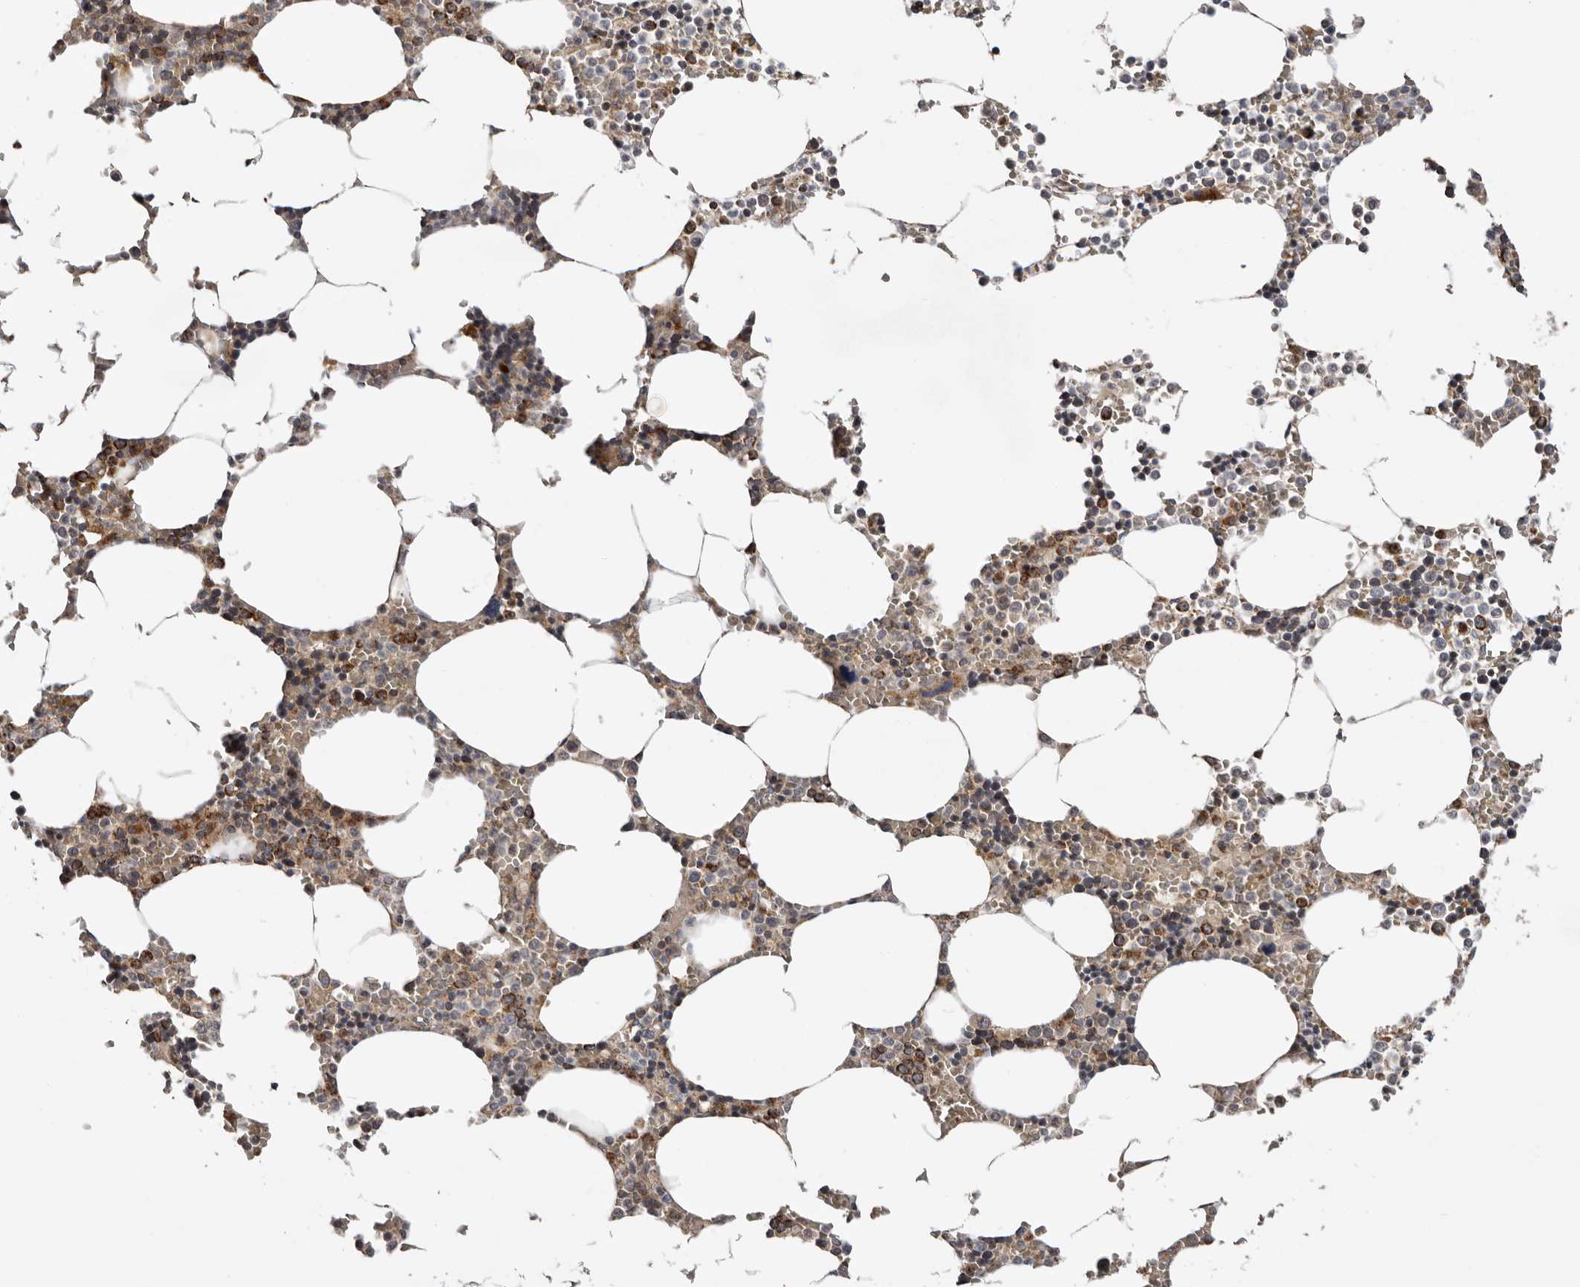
{"staining": {"intensity": "moderate", "quantity": "25%-75%", "location": "cytoplasmic/membranous"}, "tissue": "bone marrow", "cell_type": "Hematopoietic cells", "image_type": "normal", "snomed": [{"axis": "morphology", "description": "Normal tissue, NOS"}, {"axis": "topography", "description": "Bone marrow"}], "caption": "Protein expression analysis of normal bone marrow demonstrates moderate cytoplasmic/membranous positivity in about 25%-75% of hematopoietic cells.", "gene": "PROKR1", "patient": {"sex": "male", "age": 70}}